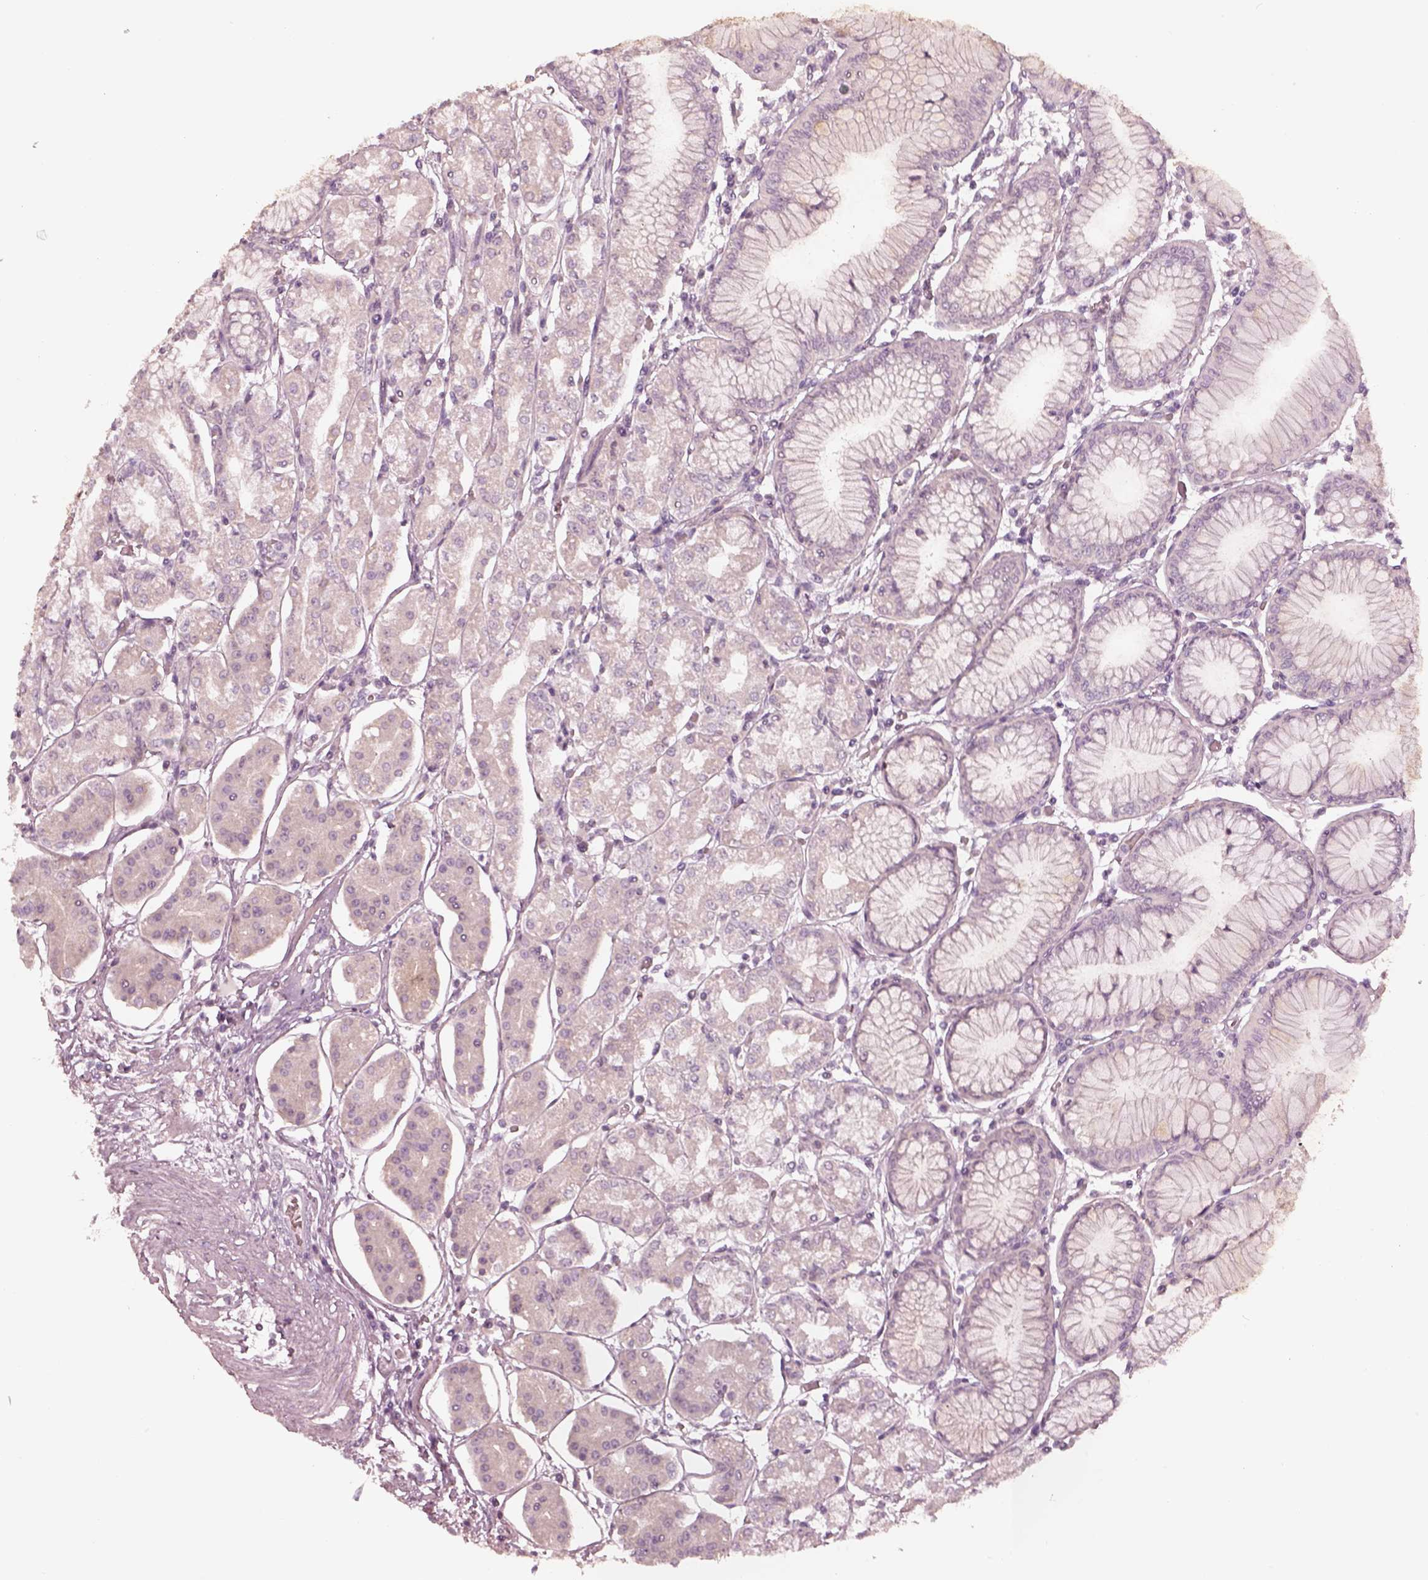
{"staining": {"intensity": "weak", "quantity": "<25%", "location": "cytoplasmic/membranous"}, "tissue": "stomach", "cell_type": "Glandular cells", "image_type": "normal", "snomed": [{"axis": "morphology", "description": "Normal tissue, NOS"}, {"axis": "topography", "description": "Skeletal muscle"}, {"axis": "topography", "description": "Stomach"}], "caption": "DAB immunohistochemical staining of normal stomach exhibits no significant positivity in glandular cells. (DAB (3,3'-diaminobenzidine) immunohistochemistry visualized using brightfield microscopy, high magnification).", "gene": "SPATA6L", "patient": {"sex": "female", "age": 57}}